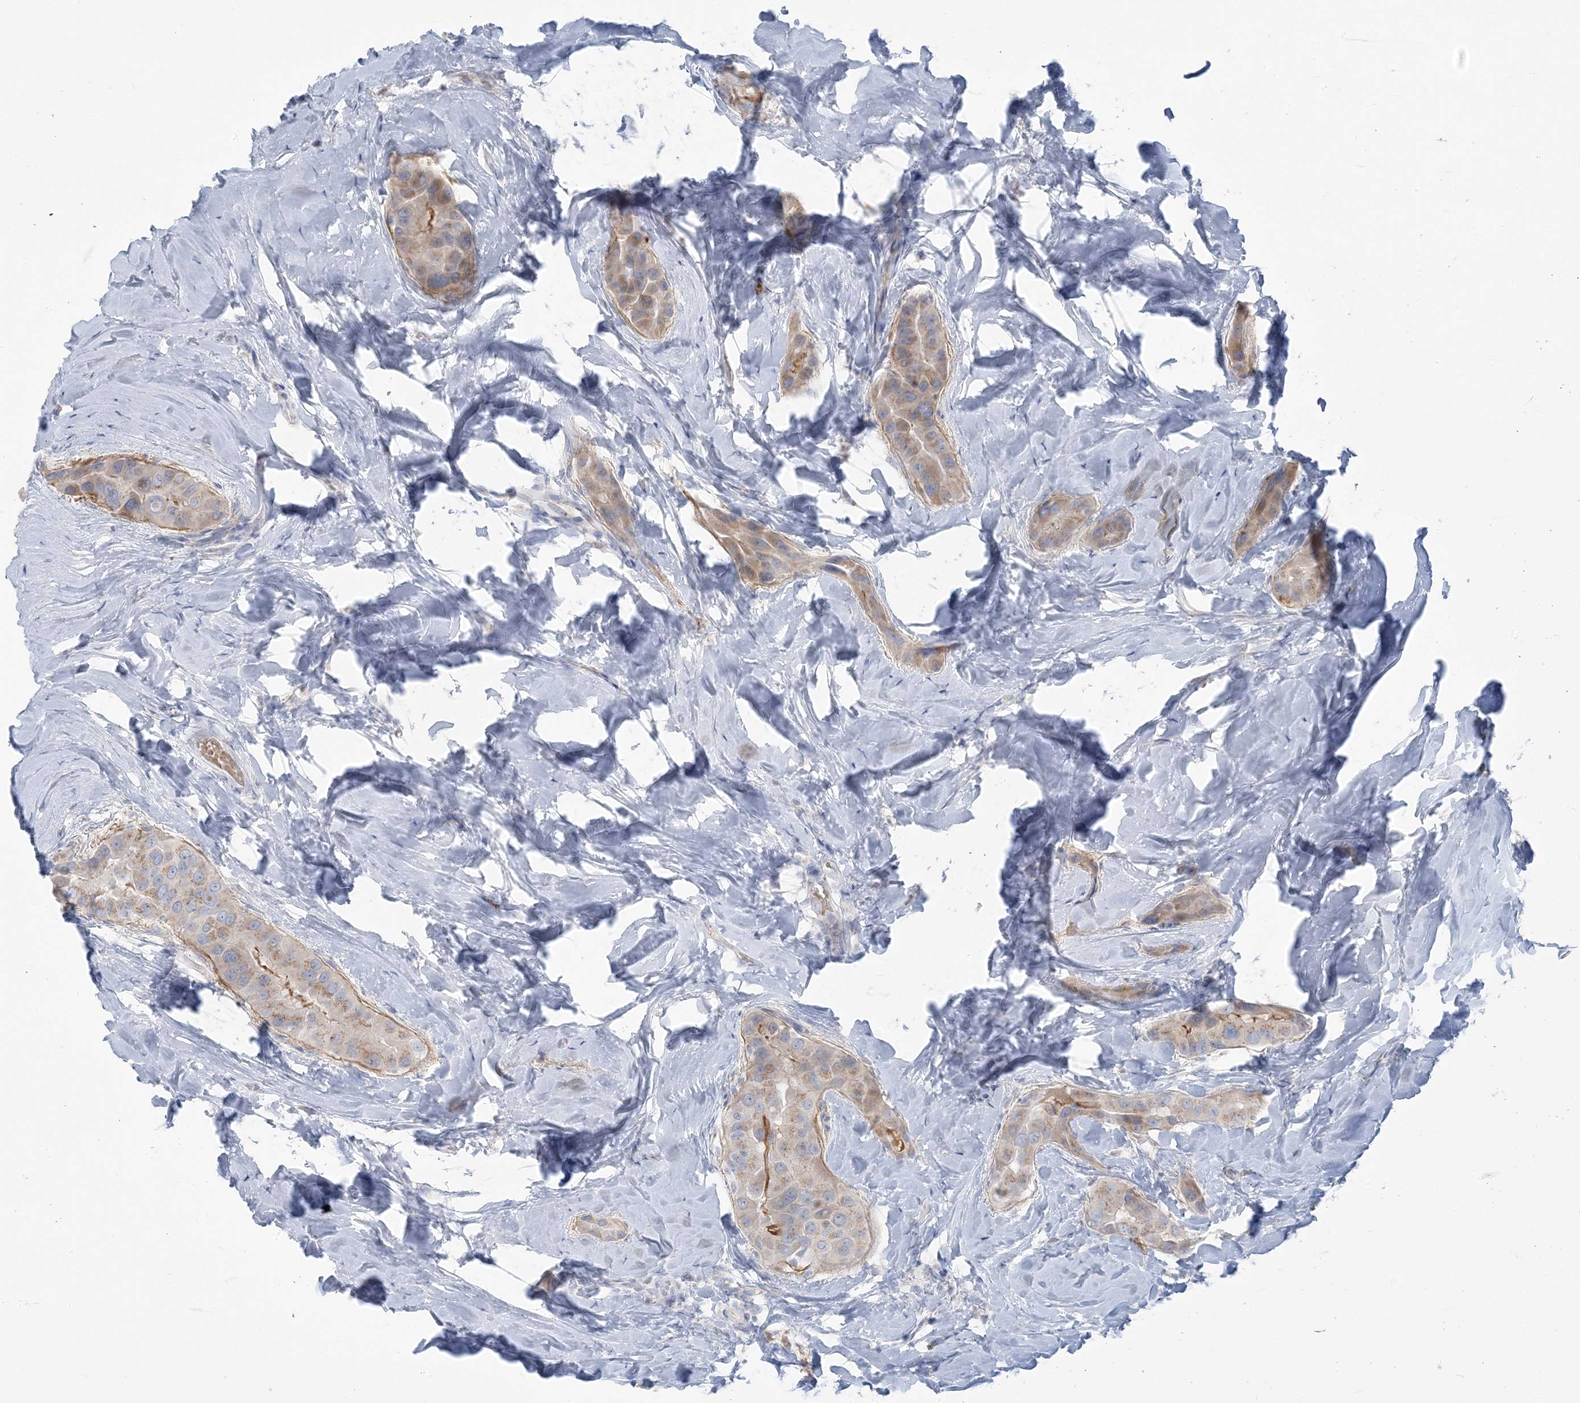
{"staining": {"intensity": "moderate", "quantity": "25%-75%", "location": "cytoplasmic/membranous"}, "tissue": "thyroid cancer", "cell_type": "Tumor cells", "image_type": "cancer", "snomed": [{"axis": "morphology", "description": "Papillary adenocarcinoma, NOS"}, {"axis": "topography", "description": "Thyroid gland"}], "caption": "High-magnification brightfield microscopy of thyroid cancer stained with DAB (brown) and counterstained with hematoxylin (blue). tumor cells exhibit moderate cytoplasmic/membranous staining is appreciated in approximately25%-75% of cells.", "gene": "SCML1", "patient": {"sex": "male", "age": 33}}